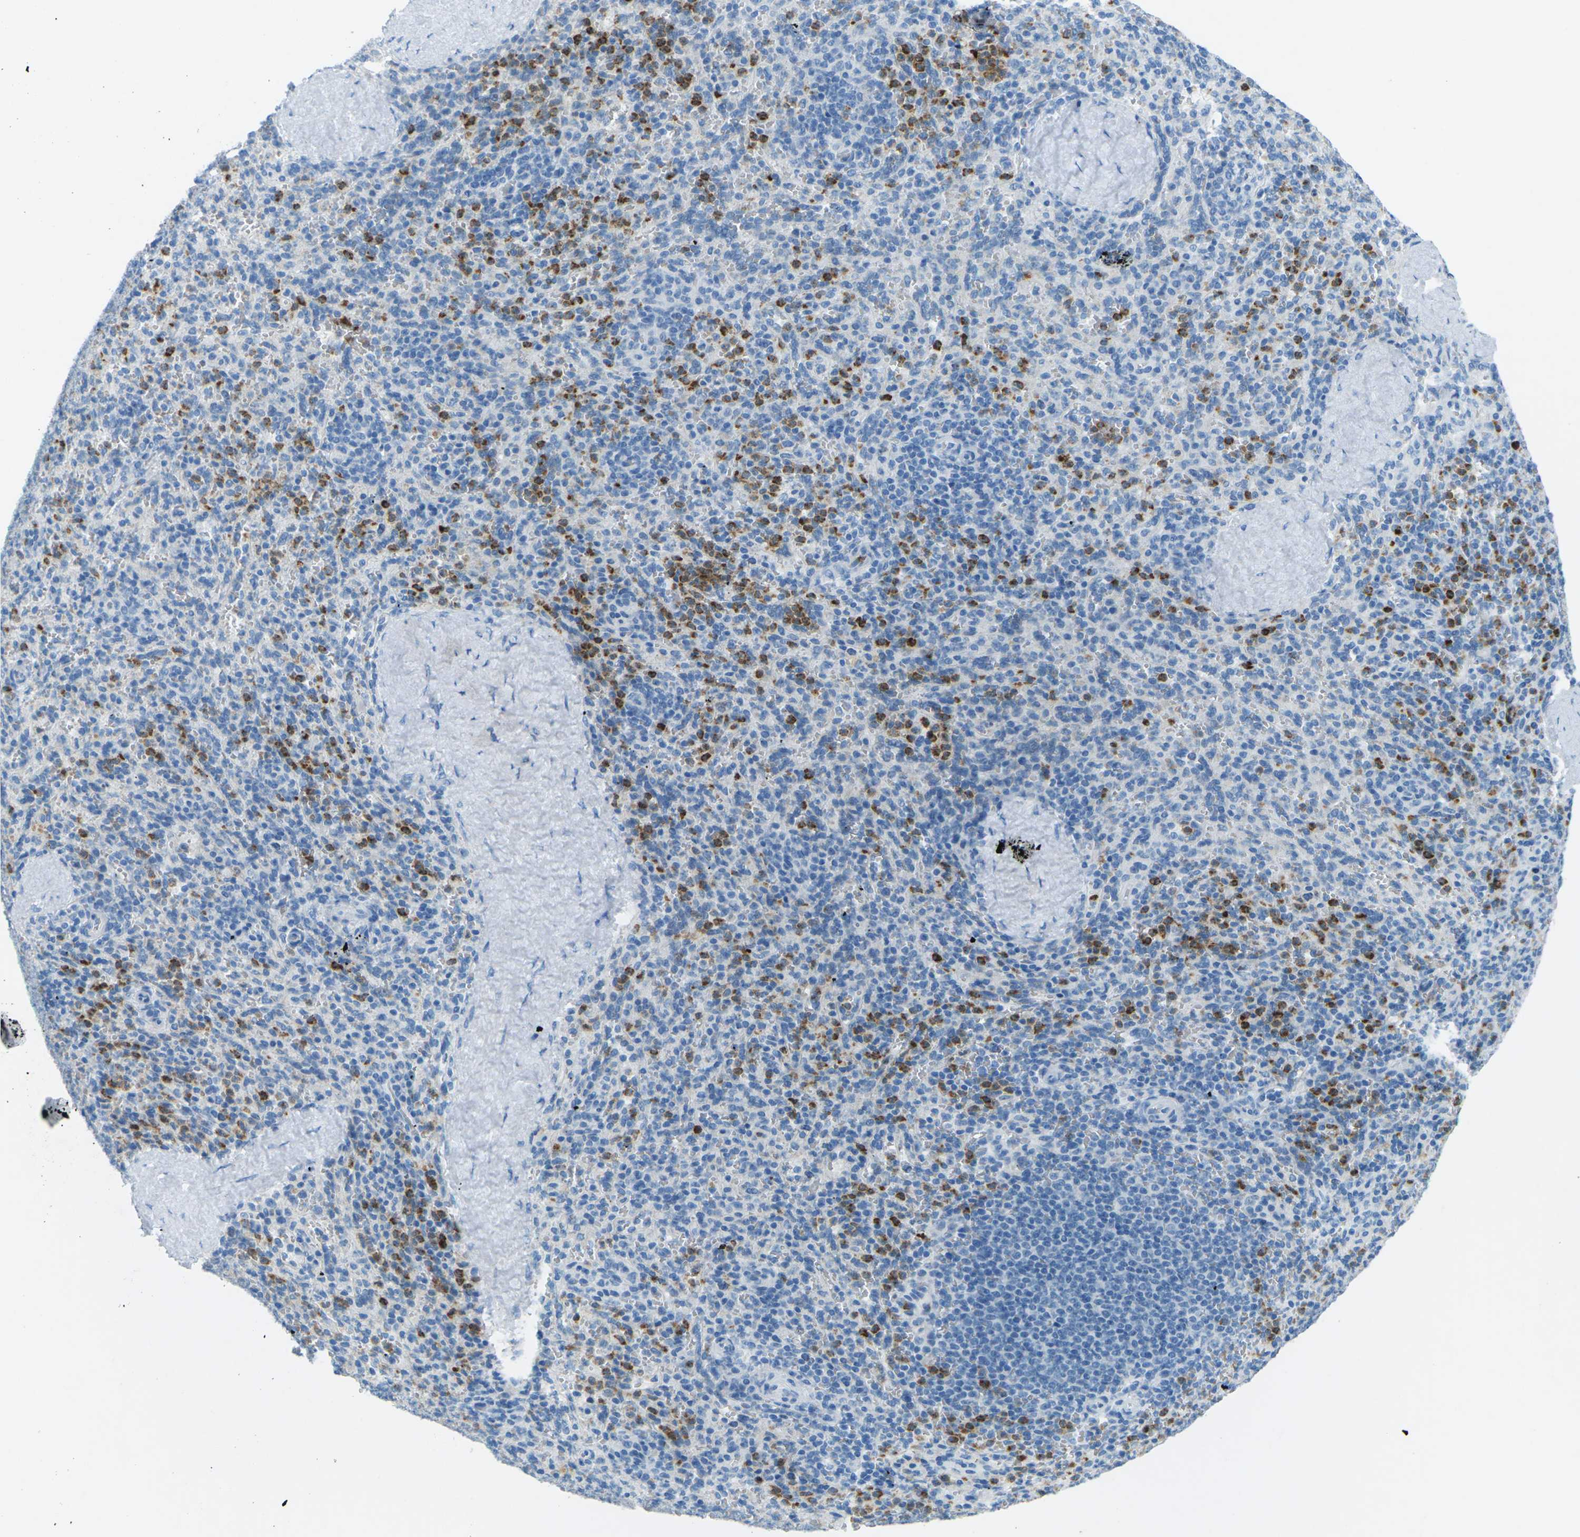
{"staining": {"intensity": "strong", "quantity": "25%-75%", "location": "cytoplasmic/membranous"}, "tissue": "spleen", "cell_type": "Cells in red pulp", "image_type": "normal", "snomed": [{"axis": "morphology", "description": "Normal tissue, NOS"}, {"axis": "topography", "description": "Spleen"}], "caption": "About 25%-75% of cells in red pulp in benign spleen reveal strong cytoplasmic/membranous protein expression as visualized by brown immunohistochemical staining.", "gene": "CDH16", "patient": {"sex": "male", "age": 36}}